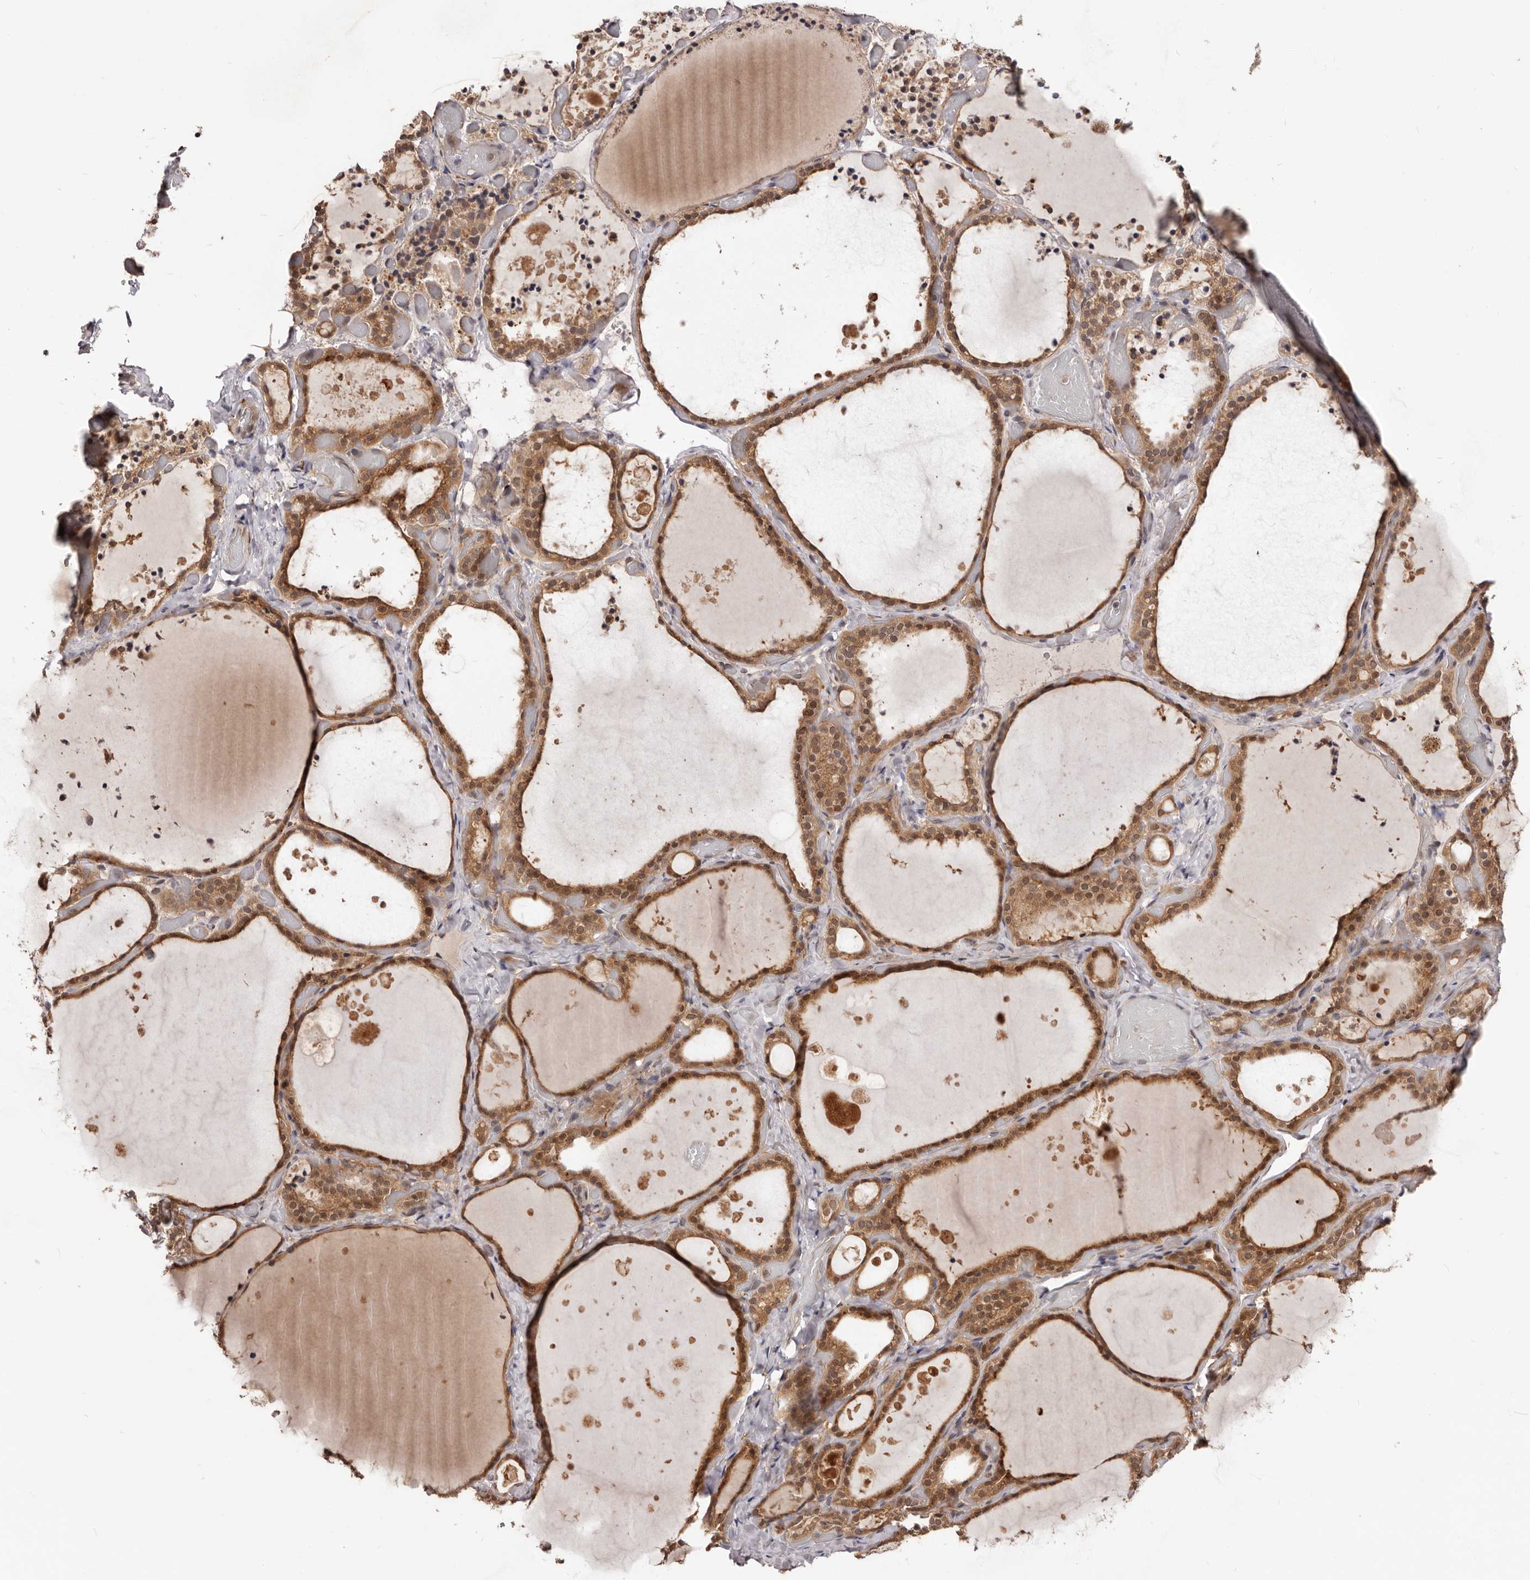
{"staining": {"intensity": "moderate", "quantity": ">75%", "location": "cytoplasmic/membranous"}, "tissue": "thyroid gland", "cell_type": "Glandular cells", "image_type": "normal", "snomed": [{"axis": "morphology", "description": "Normal tissue, NOS"}, {"axis": "topography", "description": "Thyroid gland"}], "caption": "This micrograph exhibits immunohistochemistry (IHC) staining of unremarkable human thyroid gland, with medium moderate cytoplasmic/membranous staining in approximately >75% of glandular cells.", "gene": "MDP1", "patient": {"sex": "female", "age": 44}}